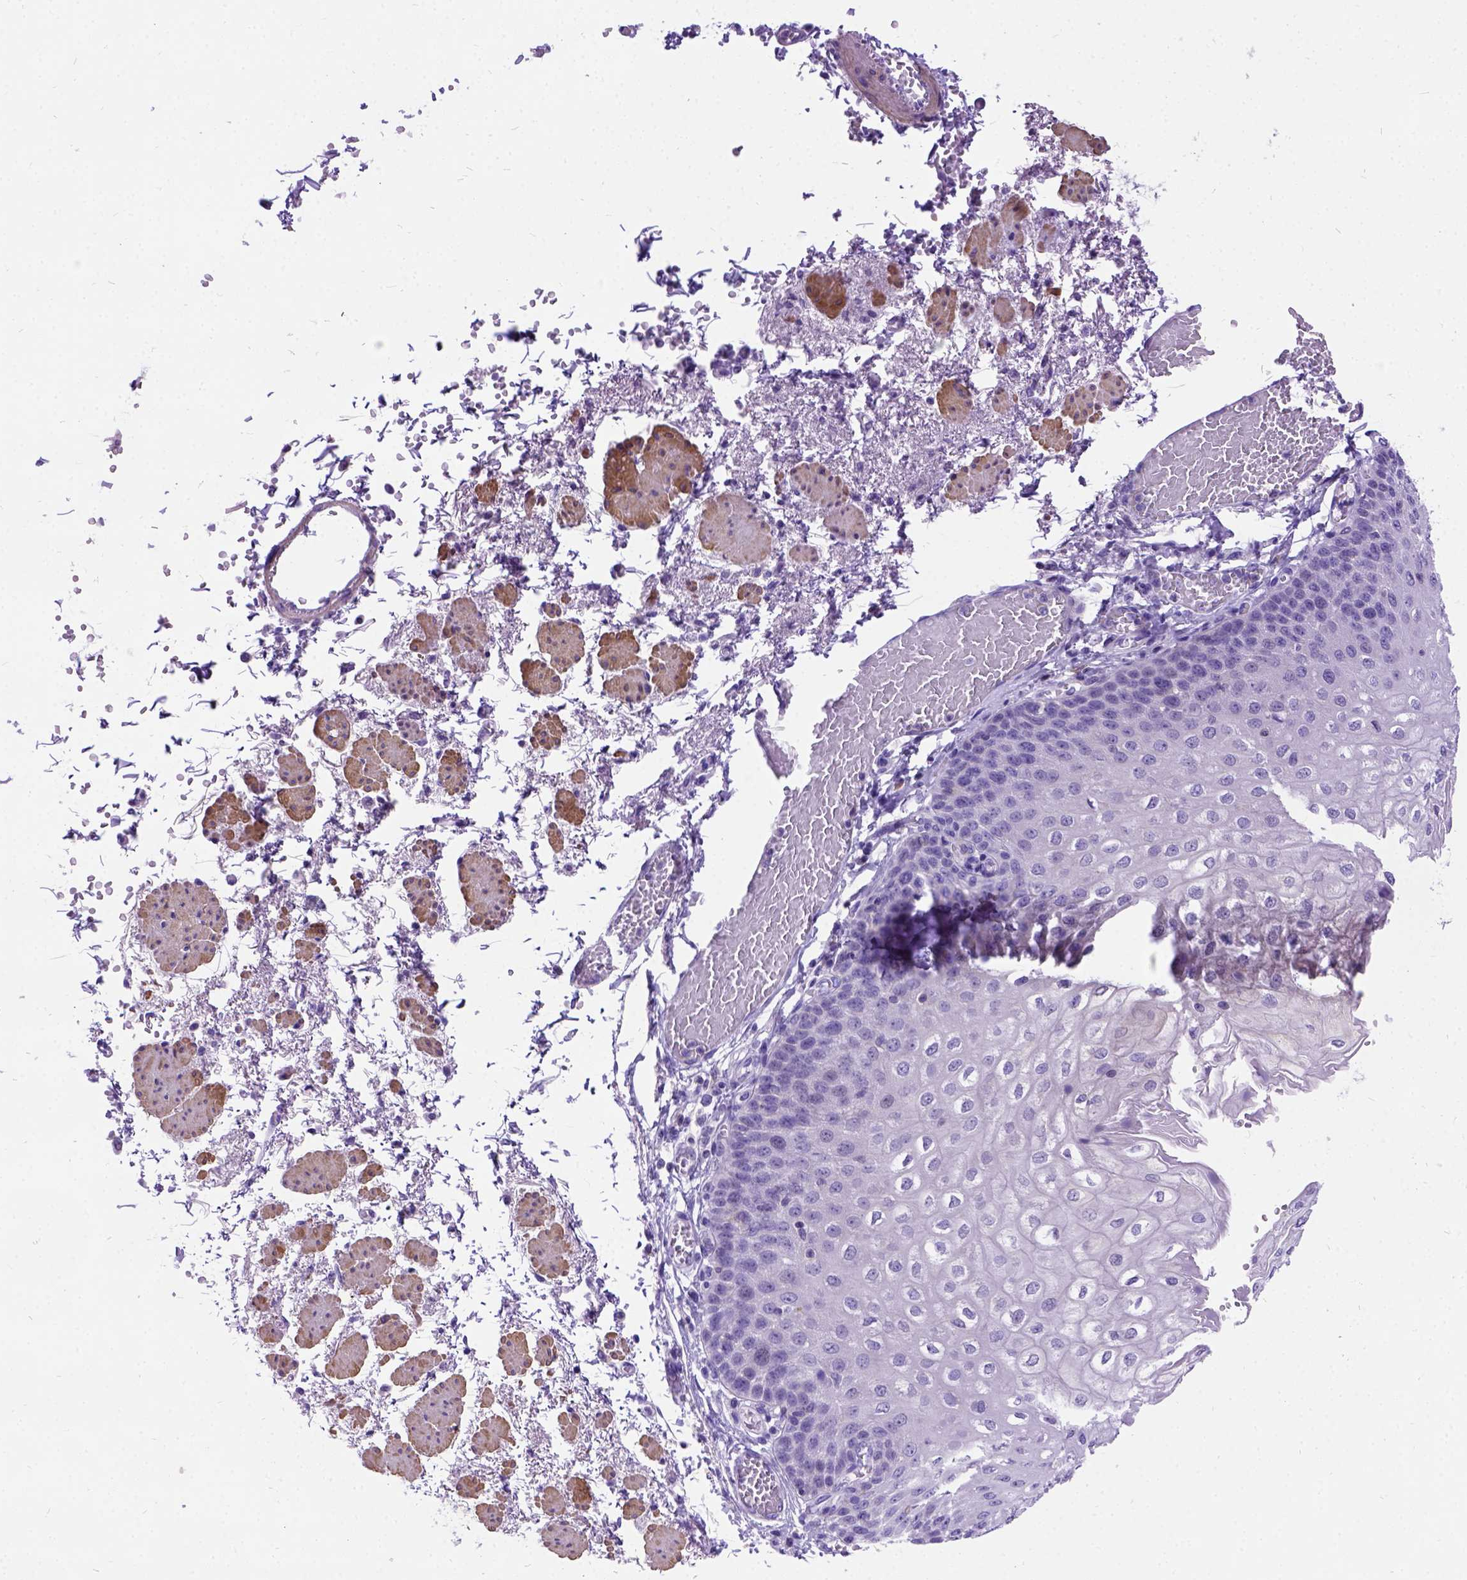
{"staining": {"intensity": "negative", "quantity": "none", "location": "none"}, "tissue": "esophagus", "cell_type": "Squamous epithelial cells", "image_type": "normal", "snomed": [{"axis": "morphology", "description": "Normal tissue, NOS"}, {"axis": "morphology", "description": "Adenocarcinoma, NOS"}, {"axis": "topography", "description": "Esophagus"}], "caption": "High magnification brightfield microscopy of benign esophagus stained with DAB (3,3'-diaminobenzidine) (brown) and counterstained with hematoxylin (blue): squamous epithelial cells show no significant positivity. (Stains: DAB (3,3'-diaminobenzidine) immunohistochemistry with hematoxylin counter stain, Microscopy: brightfield microscopy at high magnification).", "gene": "ENSG00000254979", "patient": {"sex": "male", "age": 81}}